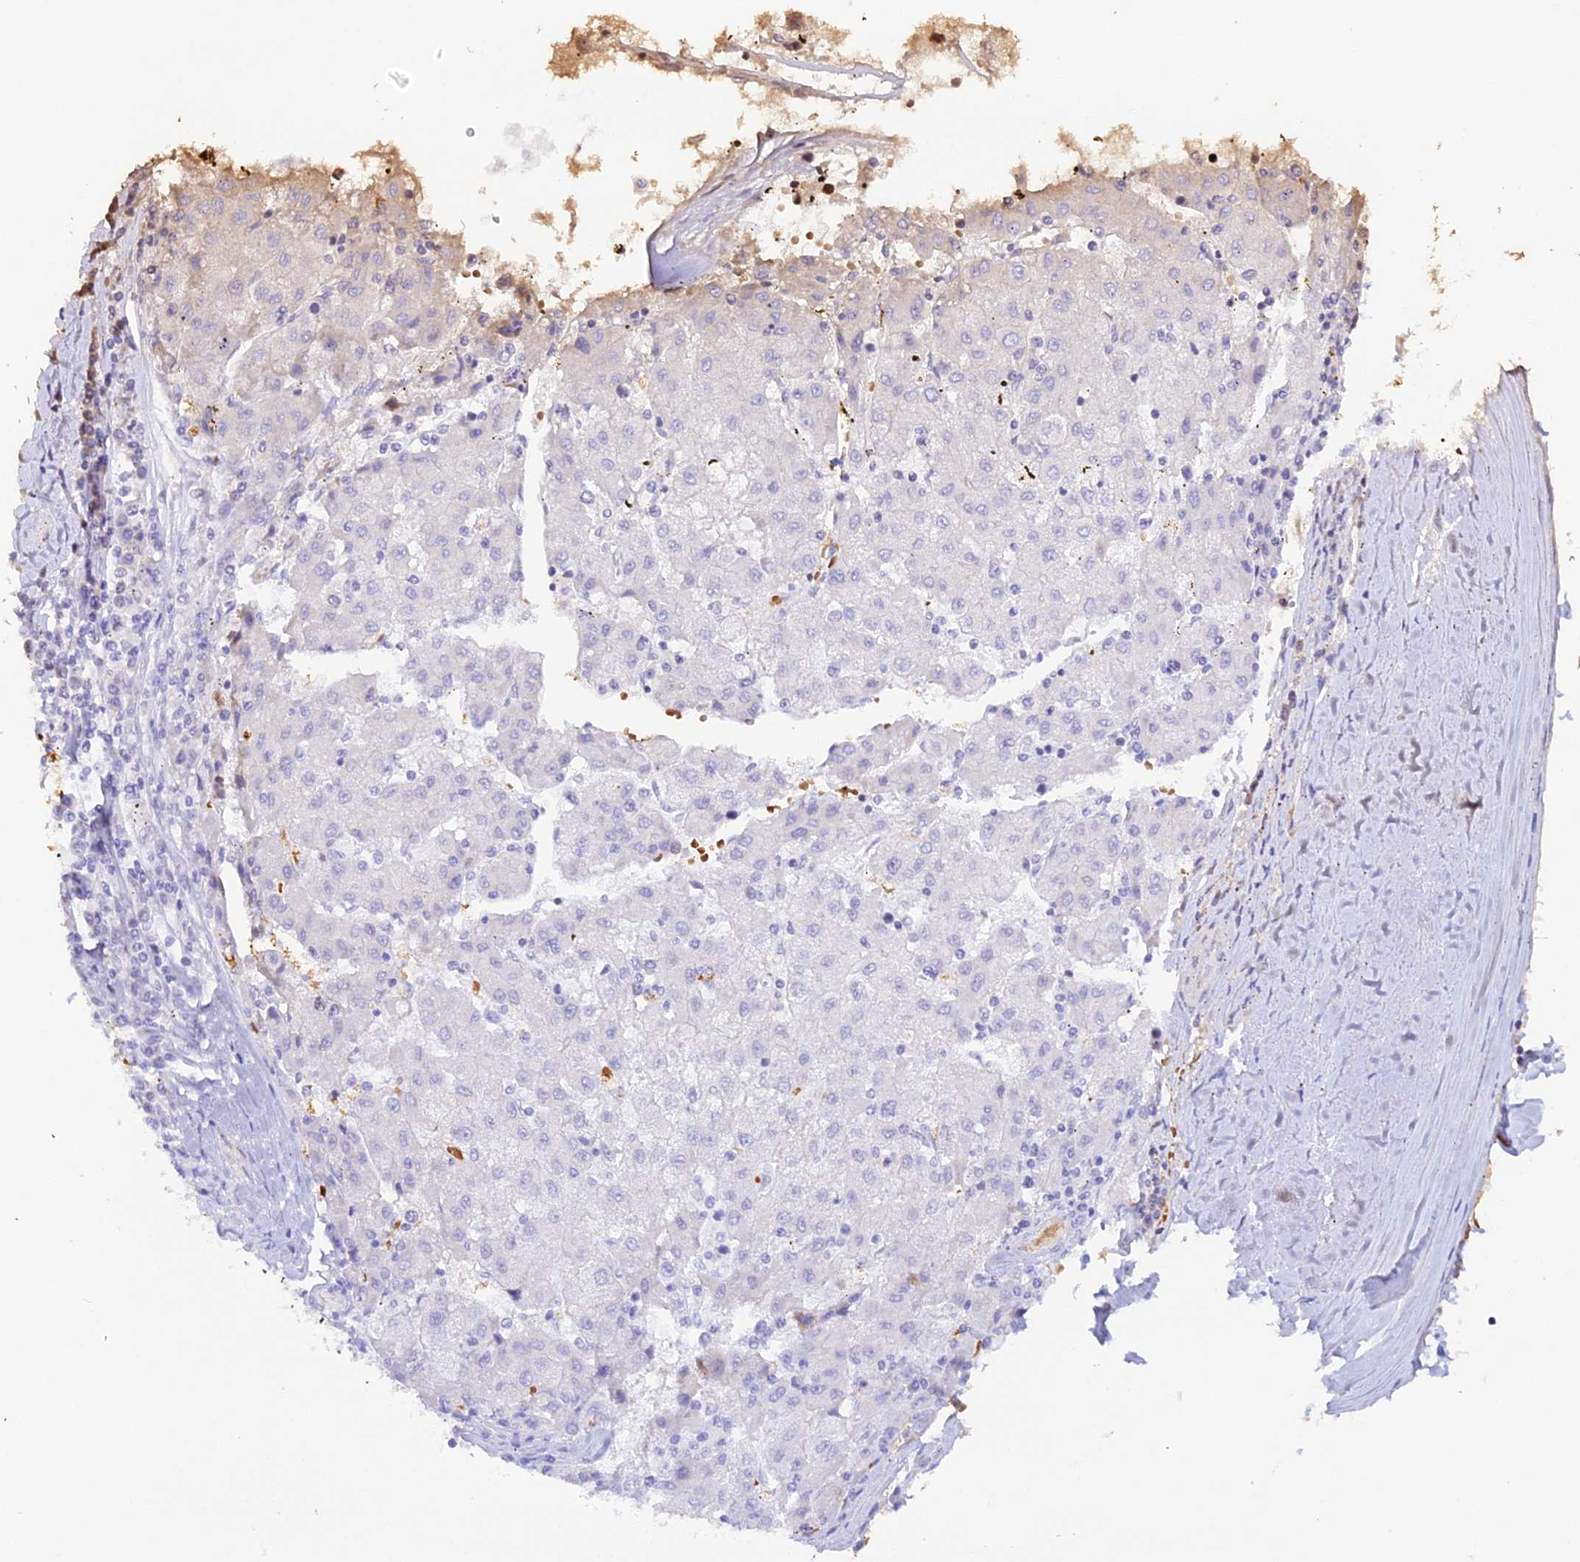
{"staining": {"intensity": "negative", "quantity": "none", "location": "none"}, "tissue": "liver cancer", "cell_type": "Tumor cells", "image_type": "cancer", "snomed": [{"axis": "morphology", "description": "Carcinoma, Hepatocellular, NOS"}, {"axis": "topography", "description": "Liver"}], "caption": "The photomicrograph shows no significant staining in tumor cells of hepatocellular carcinoma (liver).", "gene": "CFAP45", "patient": {"sex": "male", "age": 72}}